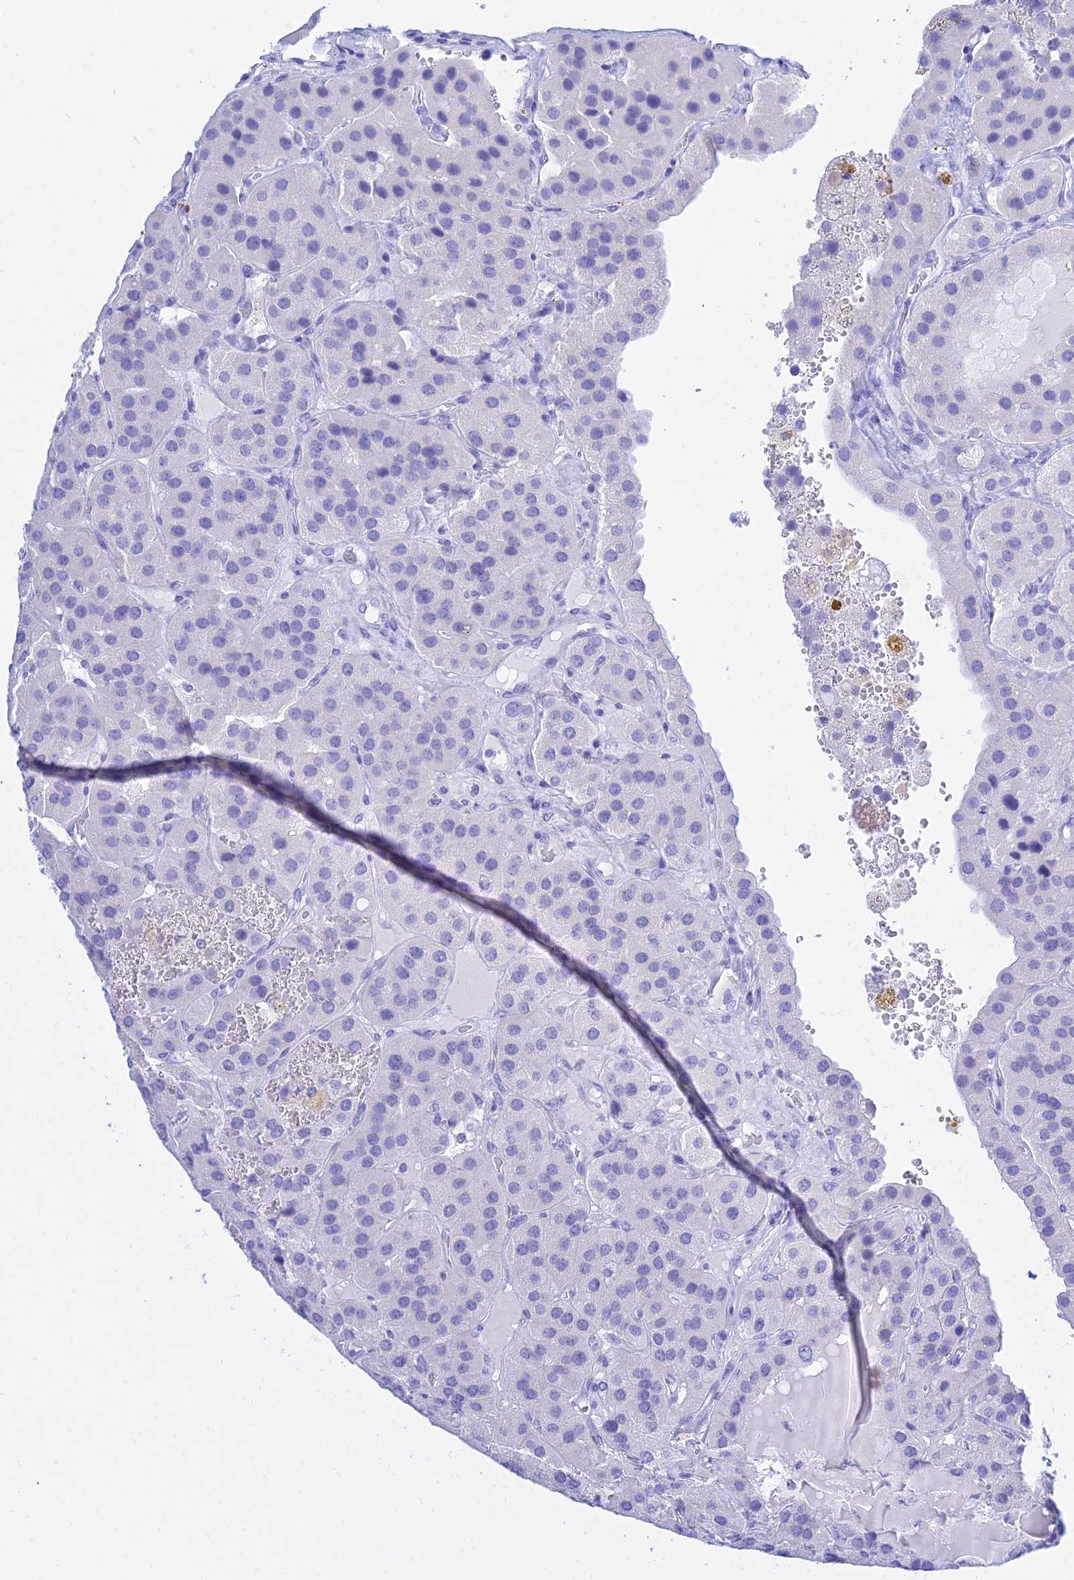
{"staining": {"intensity": "negative", "quantity": "none", "location": "none"}, "tissue": "parathyroid gland", "cell_type": "Glandular cells", "image_type": "normal", "snomed": [{"axis": "morphology", "description": "Normal tissue, NOS"}, {"axis": "morphology", "description": "Adenoma, NOS"}, {"axis": "topography", "description": "Parathyroid gland"}], "caption": "The micrograph shows no staining of glandular cells in normal parathyroid gland.", "gene": "PATE4", "patient": {"sex": "female", "age": 86}}